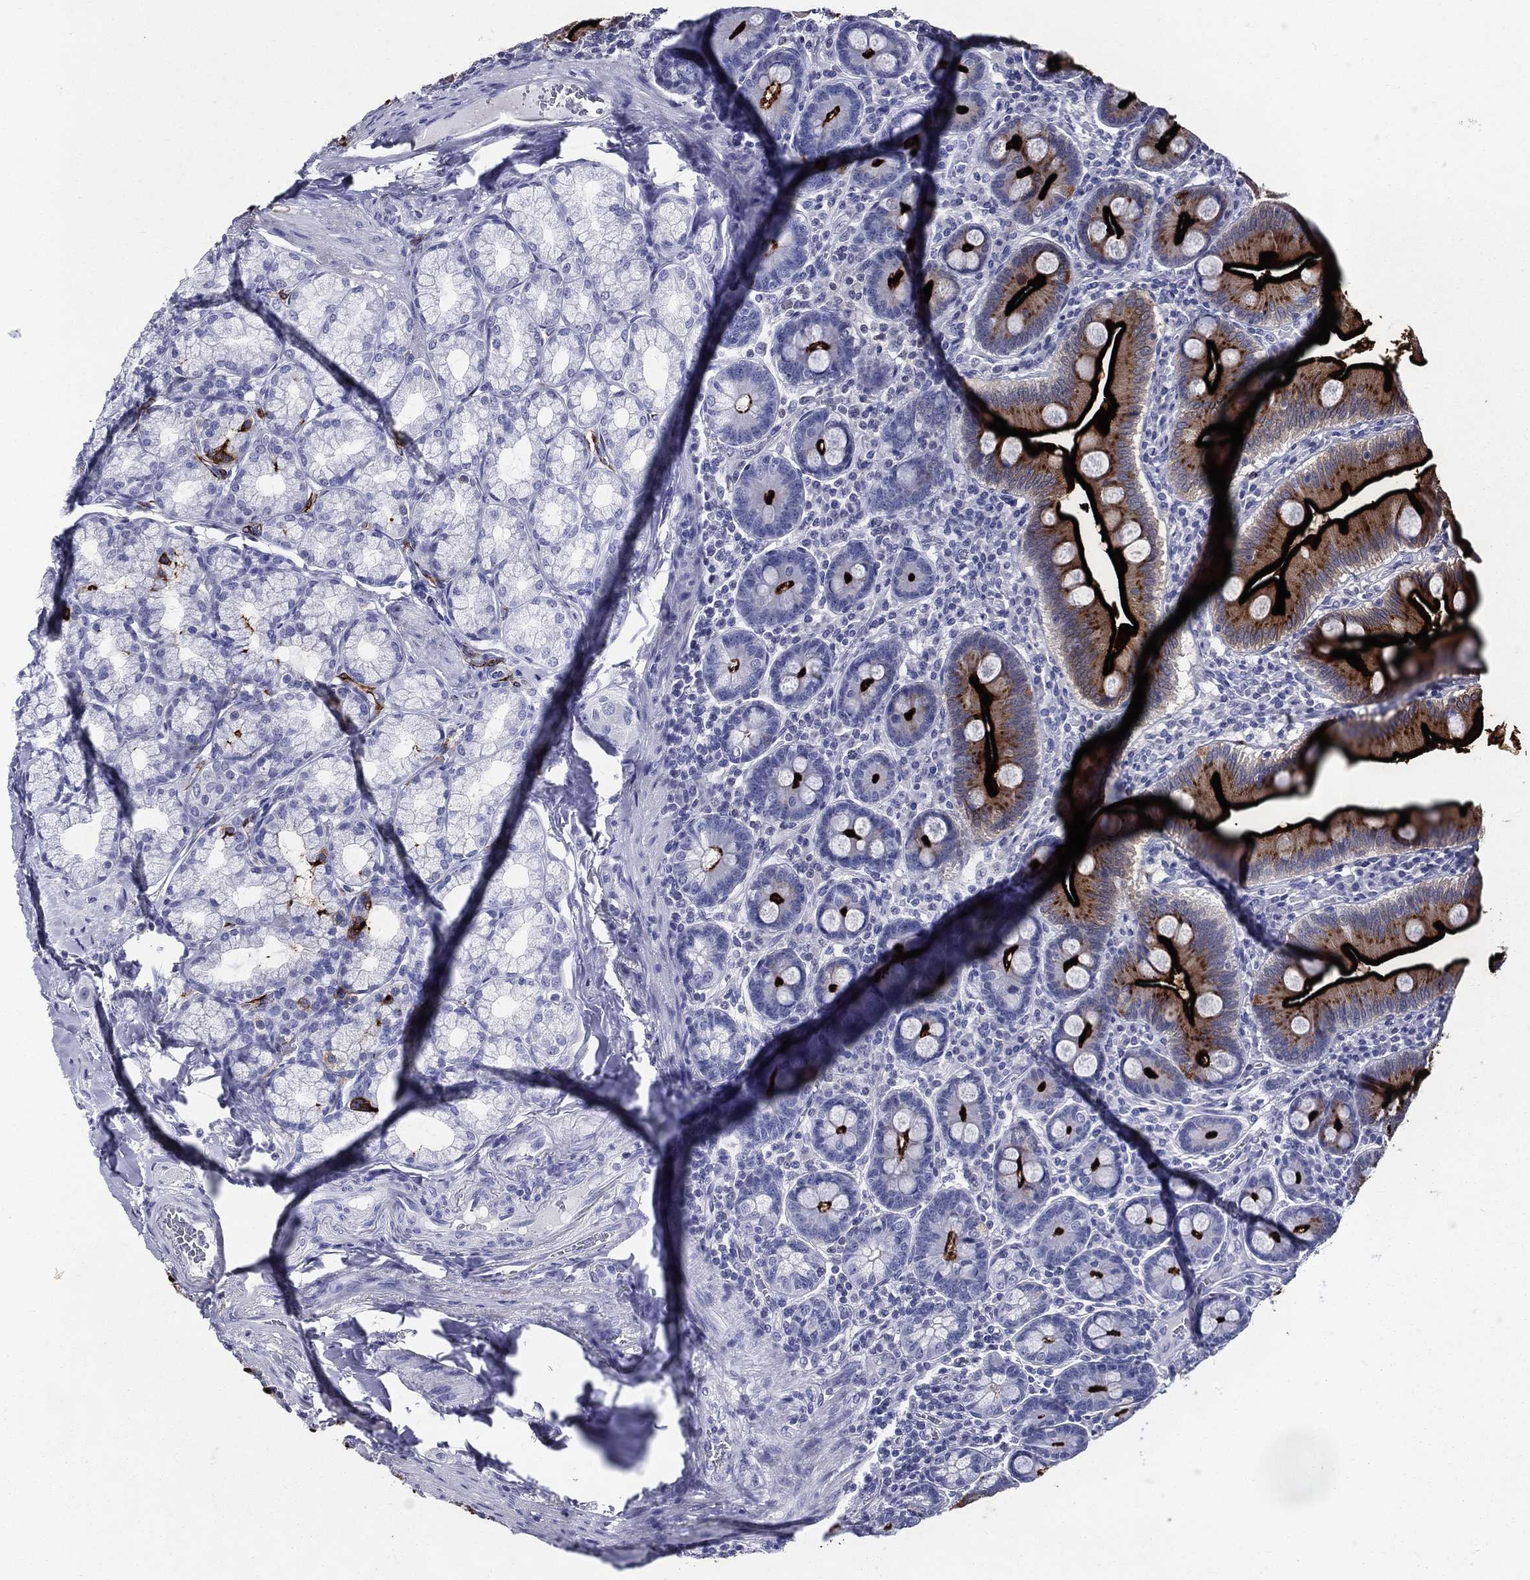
{"staining": {"intensity": "strong", "quantity": "25%-75%", "location": "cytoplasmic/membranous"}, "tissue": "duodenum", "cell_type": "Glandular cells", "image_type": "normal", "snomed": [{"axis": "morphology", "description": "Normal tissue, NOS"}, {"axis": "topography", "description": "Duodenum"}], "caption": "Immunohistochemistry (IHC) micrograph of benign duodenum: duodenum stained using immunohistochemistry (IHC) demonstrates high levels of strong protein expression localized specifically in the cytoplasmic/membranous of glandular cells, appearing as a cytoplasmic/membranous brown color.", "gene": "ACE2", "patient": {"sex": "male", "age": 59}}